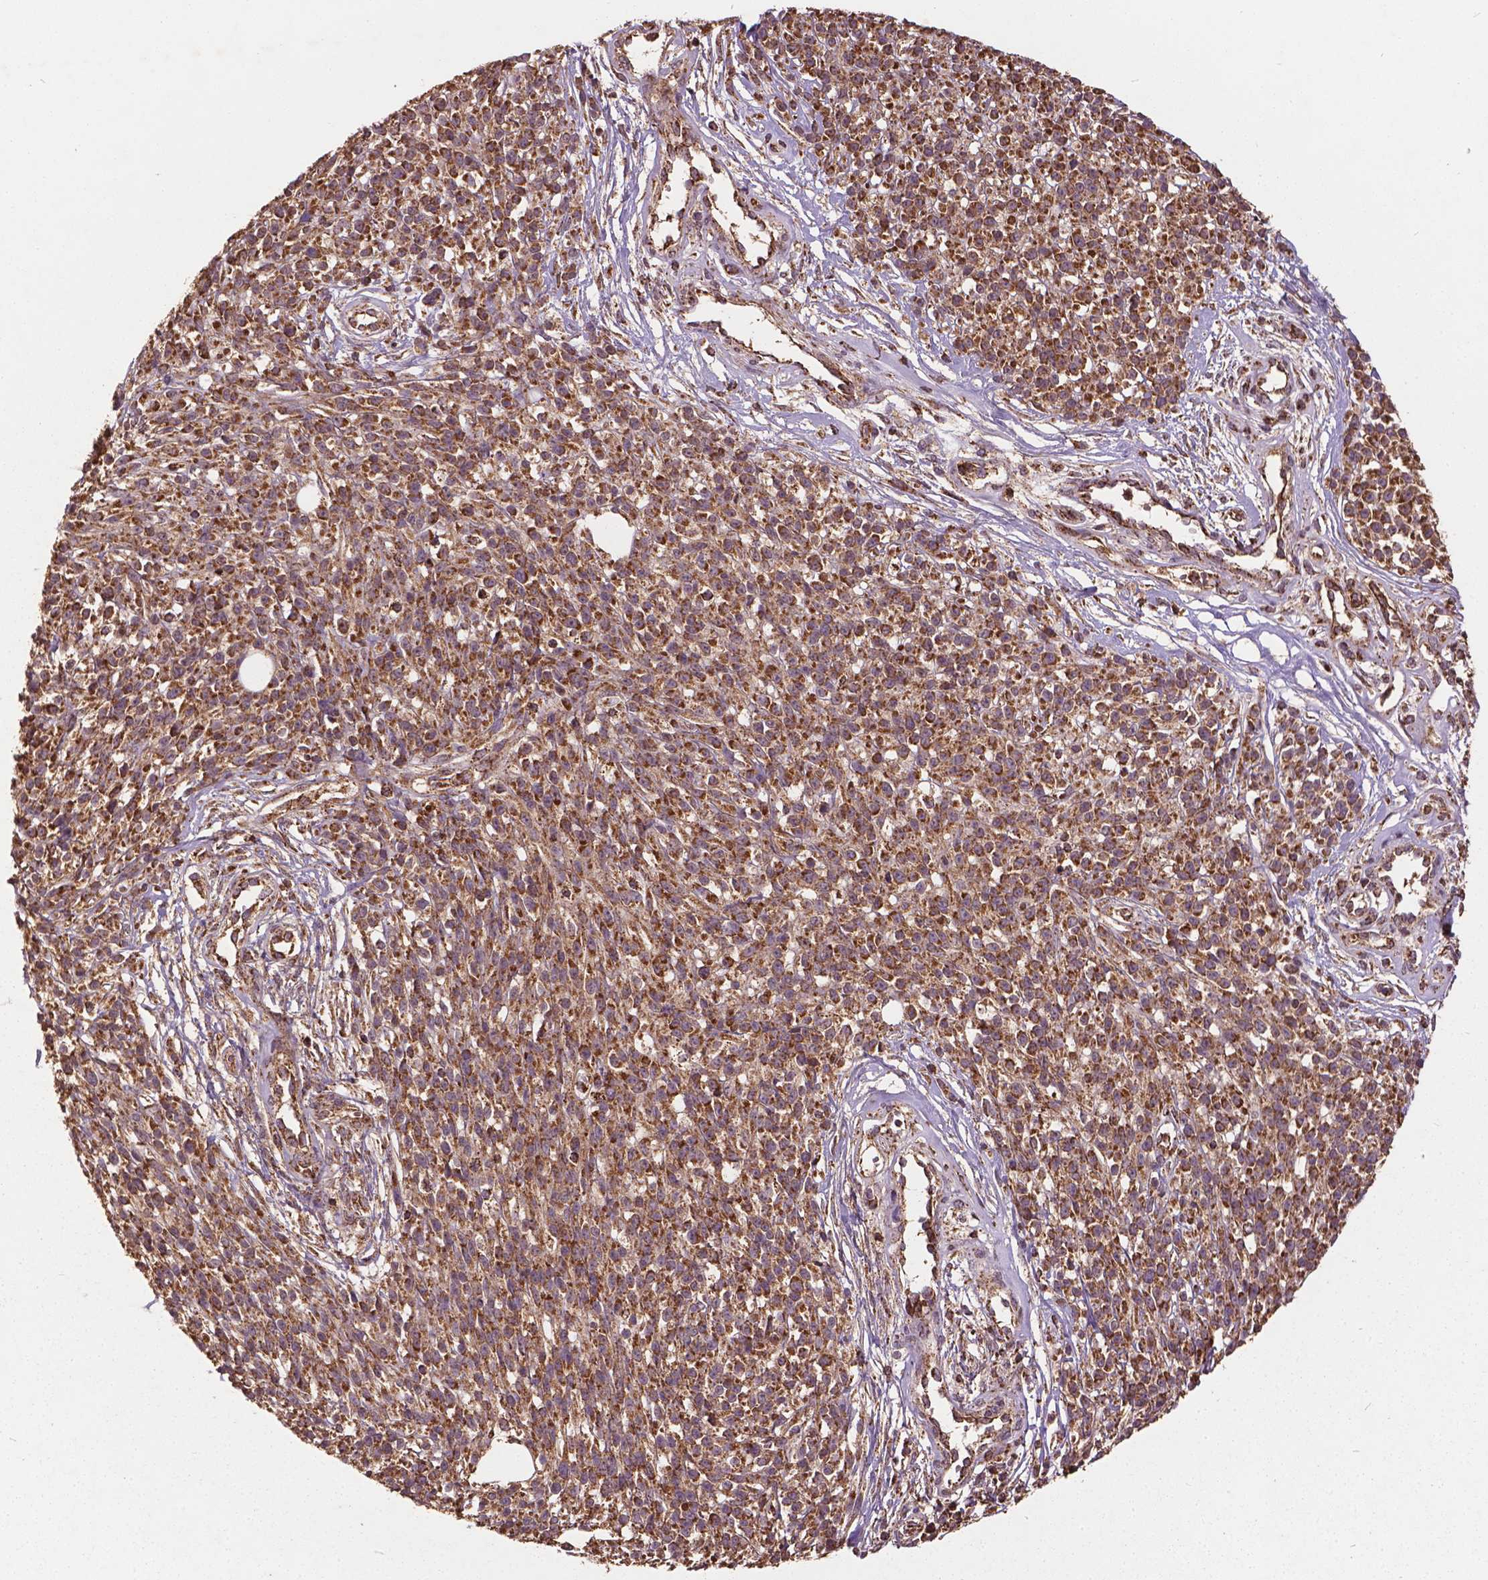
{"staining": {"intensity": "moderate", "quantity": ">75%", "location": "cytoplasmic/membranous"}, "tissue": "melanoma", "cell_type": "Tumor cells", "image_type": "cancer", "snomed": [{"axis": "morphology", "description": "Malignant melanoma, NOS"}, {"axis": "topography", "description": "Skin"}, {"axis": "topography", "description": "Skin of trunk"}], "caption": "This histopathology image shows immunohistochemistry (IHC) staining of human melanoma, with medium moderate cytoplasmic/membranous staining in about >75% of tumor cells.", "gene": "UBXN2A", "patient": {"sex": "male", "age": 74}}